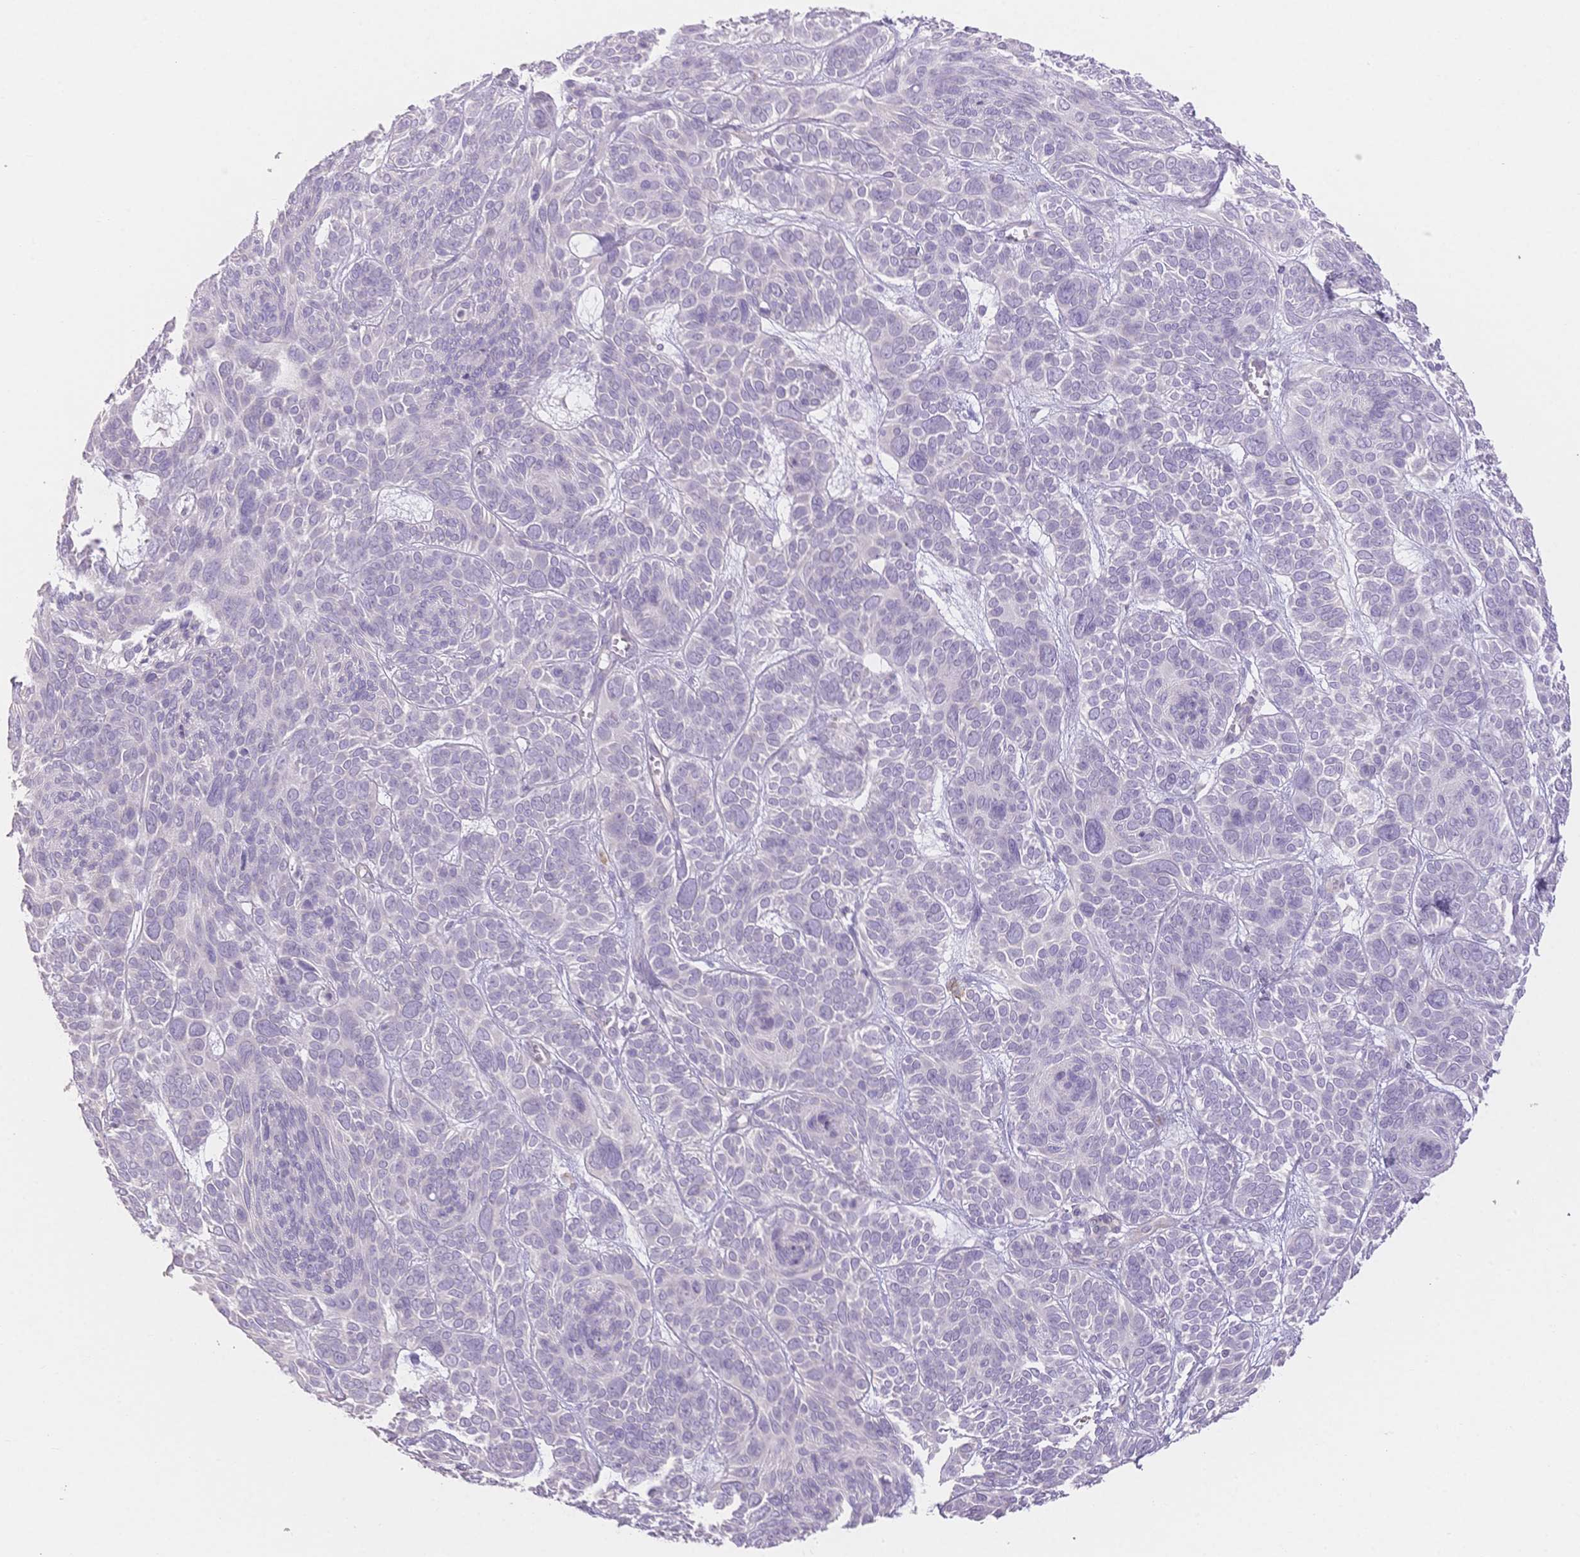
{"staining": {"intensity": "negative", "quantity": "none", "location": "none"}, "tissue": "skin cancer", "cell_type": "Tumor cells", "image_type": "cancer", "snomed": [{"axis": "morphology", "description": "Basal cell carcinoma"}, {"axis": "topography", "description": "Skin"}, {"axis": "topography", "description": "Skin of face"}], "caption": "Tumor cells are negative for protein expression in human skin cancer (basal cell carcinoma).", "gene": "SUV39H2", "patient": {"sex": "male", "age": 73}}